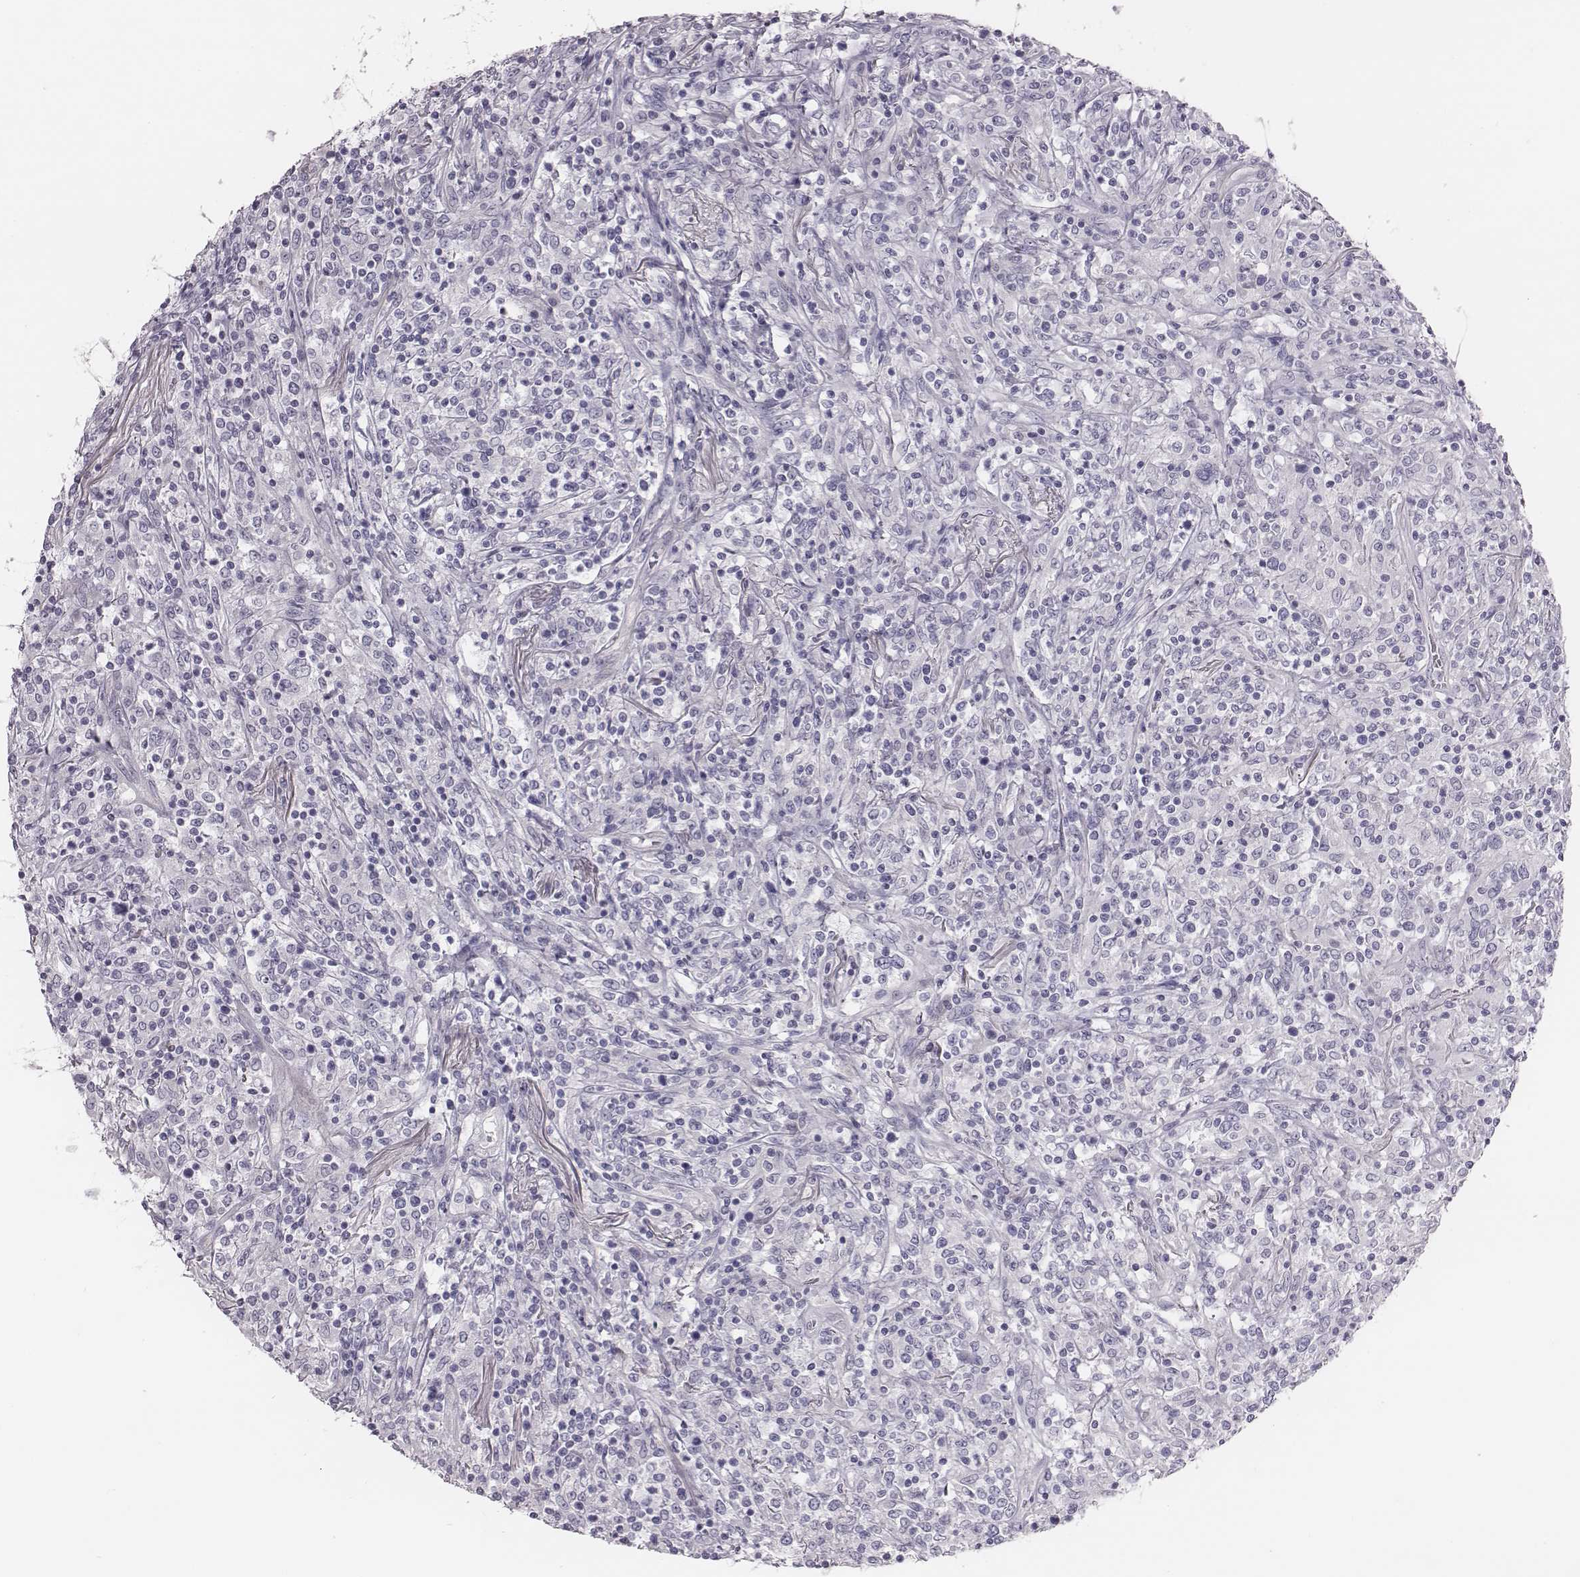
{"staining": {"intensity": "negative", "quantity": "none", "location": "none"}, "tissue": "lymphoma", "cell_type": "Tumor cells", "image_type": "cancer", "snomed": [{"axis": "morphology", "description": "Malignant lymphoma, non-Hodgkin's type, High grade"}, {"axis": "topography", "description": "Lung"}], "caption": "A photomicrograph of lymphoma stained for a protein reveals no brown staining in tumor cells.", "gene": "CACNG4", "patient": {"sex": "male", "age": 79}}